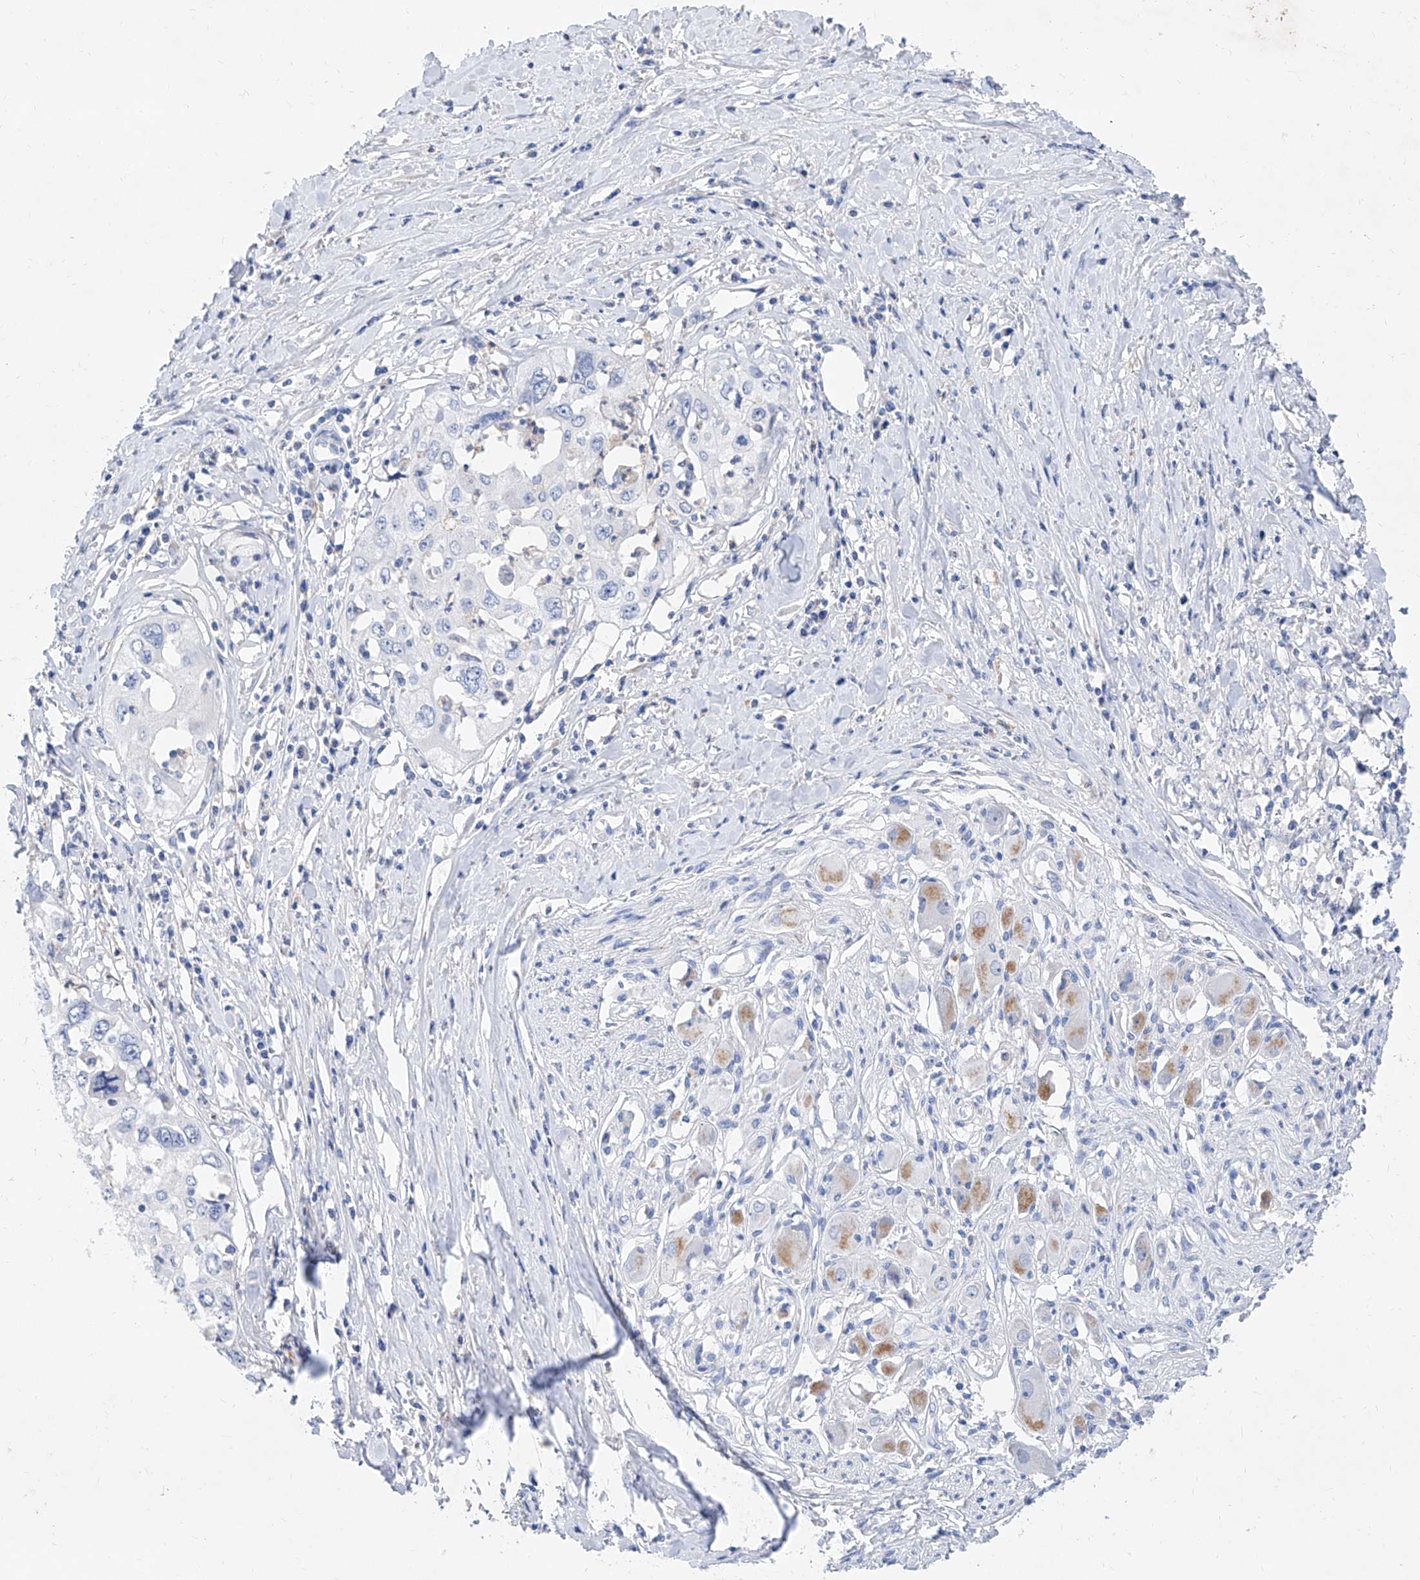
{"staining": {"intensity": "negative", "quantity": "none", "location": "none"}, "tissue": "cervical cancer", "cell_type": "Tumor cells", "image_type": "cancer", "snomed": [{"axis": "morphology", "description": "Squamous cell carcinoma, NOS"}, {"axis": "topography", "description": "Cervix"}], "caption": "Histopathology image shows no protein expression in tumor cells of cervical cancer tissue. The staining is performed using DAB (3,3'-diaminobenzidine) brown chromogen with nuclei counter-stained in using hematoxylin.", "gene": "SLC25A29", "patient": {"sex": "female", "age": 31}}